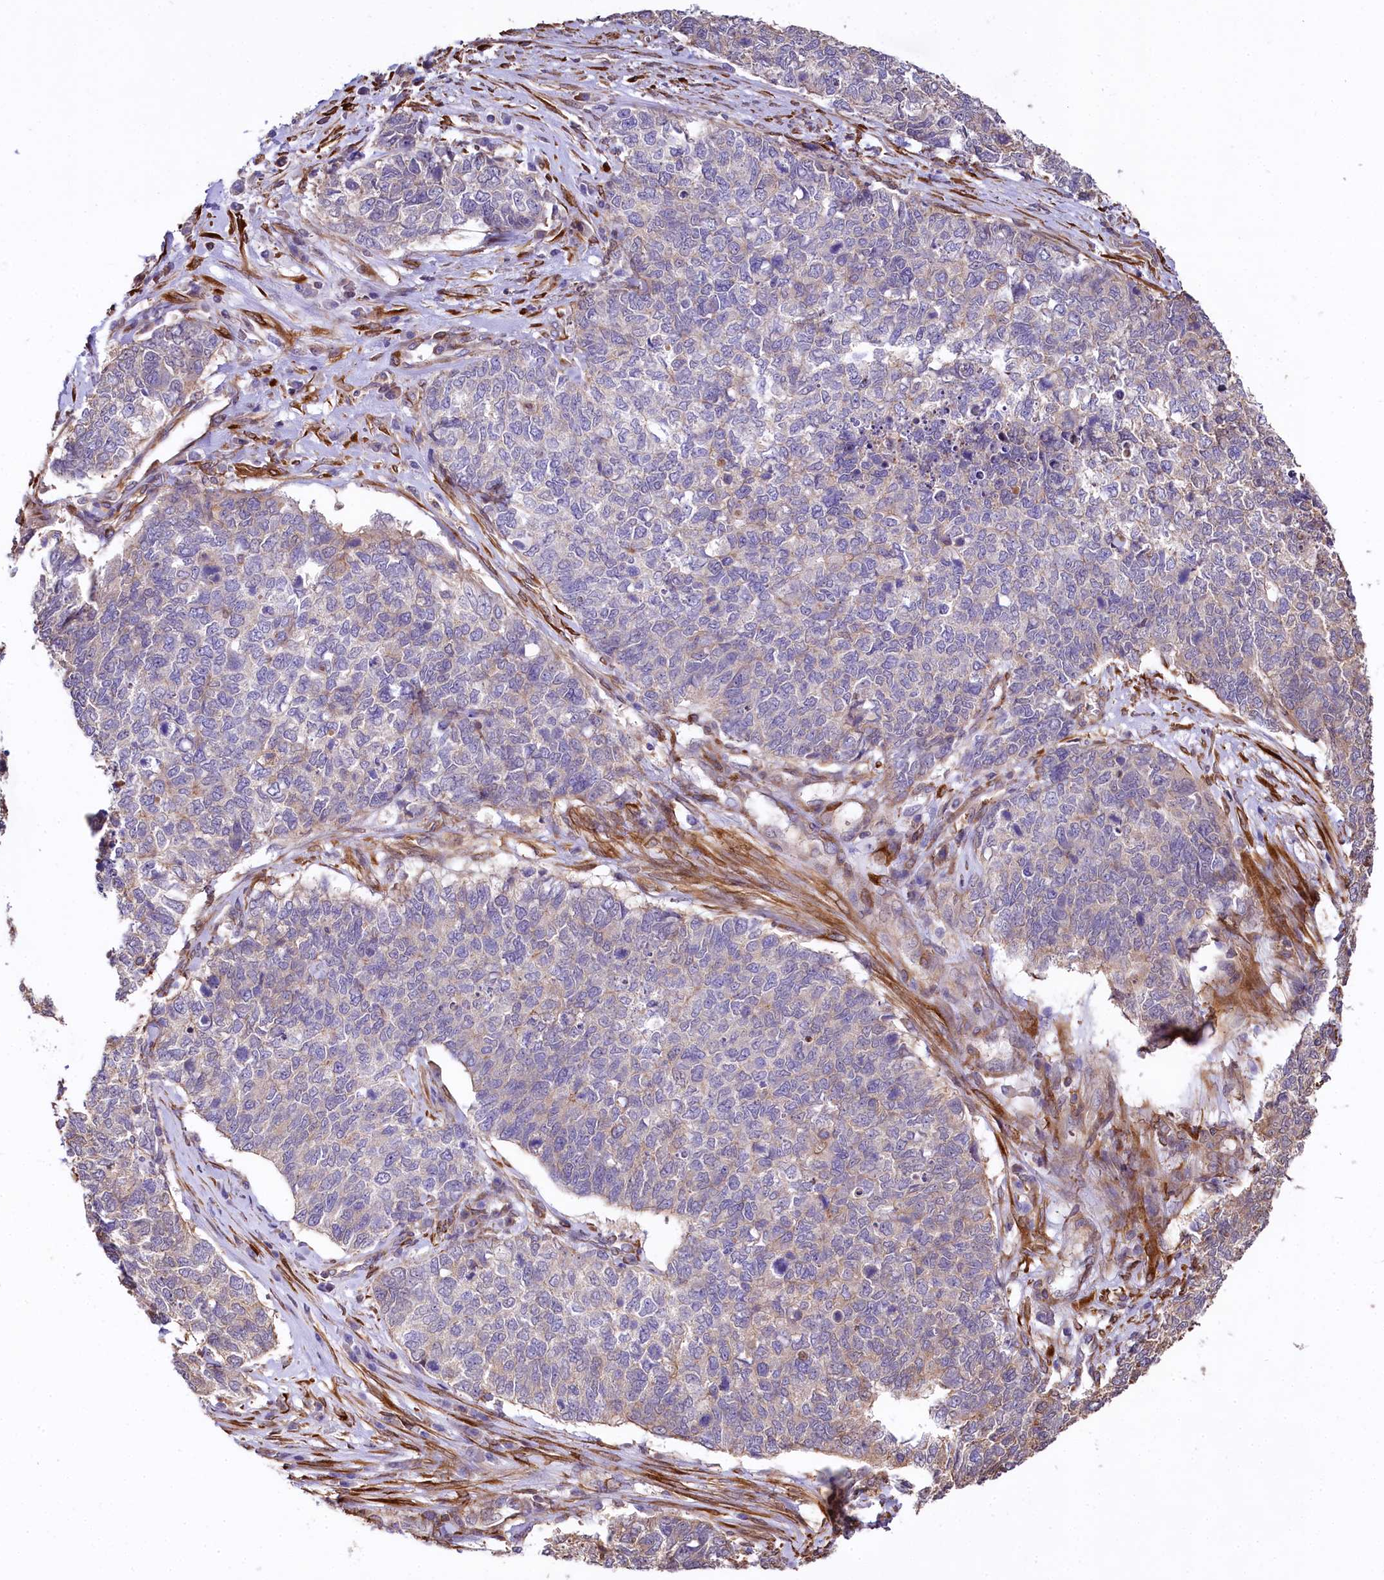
{"staining": {"intensity": "negative", "quantity": "none", "location": "none"}, "tissue": "cervical cancer", "cell_type": "Tumor cells", "image_type": "cancer", "snomed": [{"axis": "morphology", "description": "Squamous cell carcinoma, NOS"}, {"axis": "topography", "description": "Cervix"}], "caption": "Protein analysis of cervical squamous cell carcinoma demonstrates no significant staining in tumor cells.", "gene": "FCHSD2", "patient": {"sex": "female", "age": 63}}